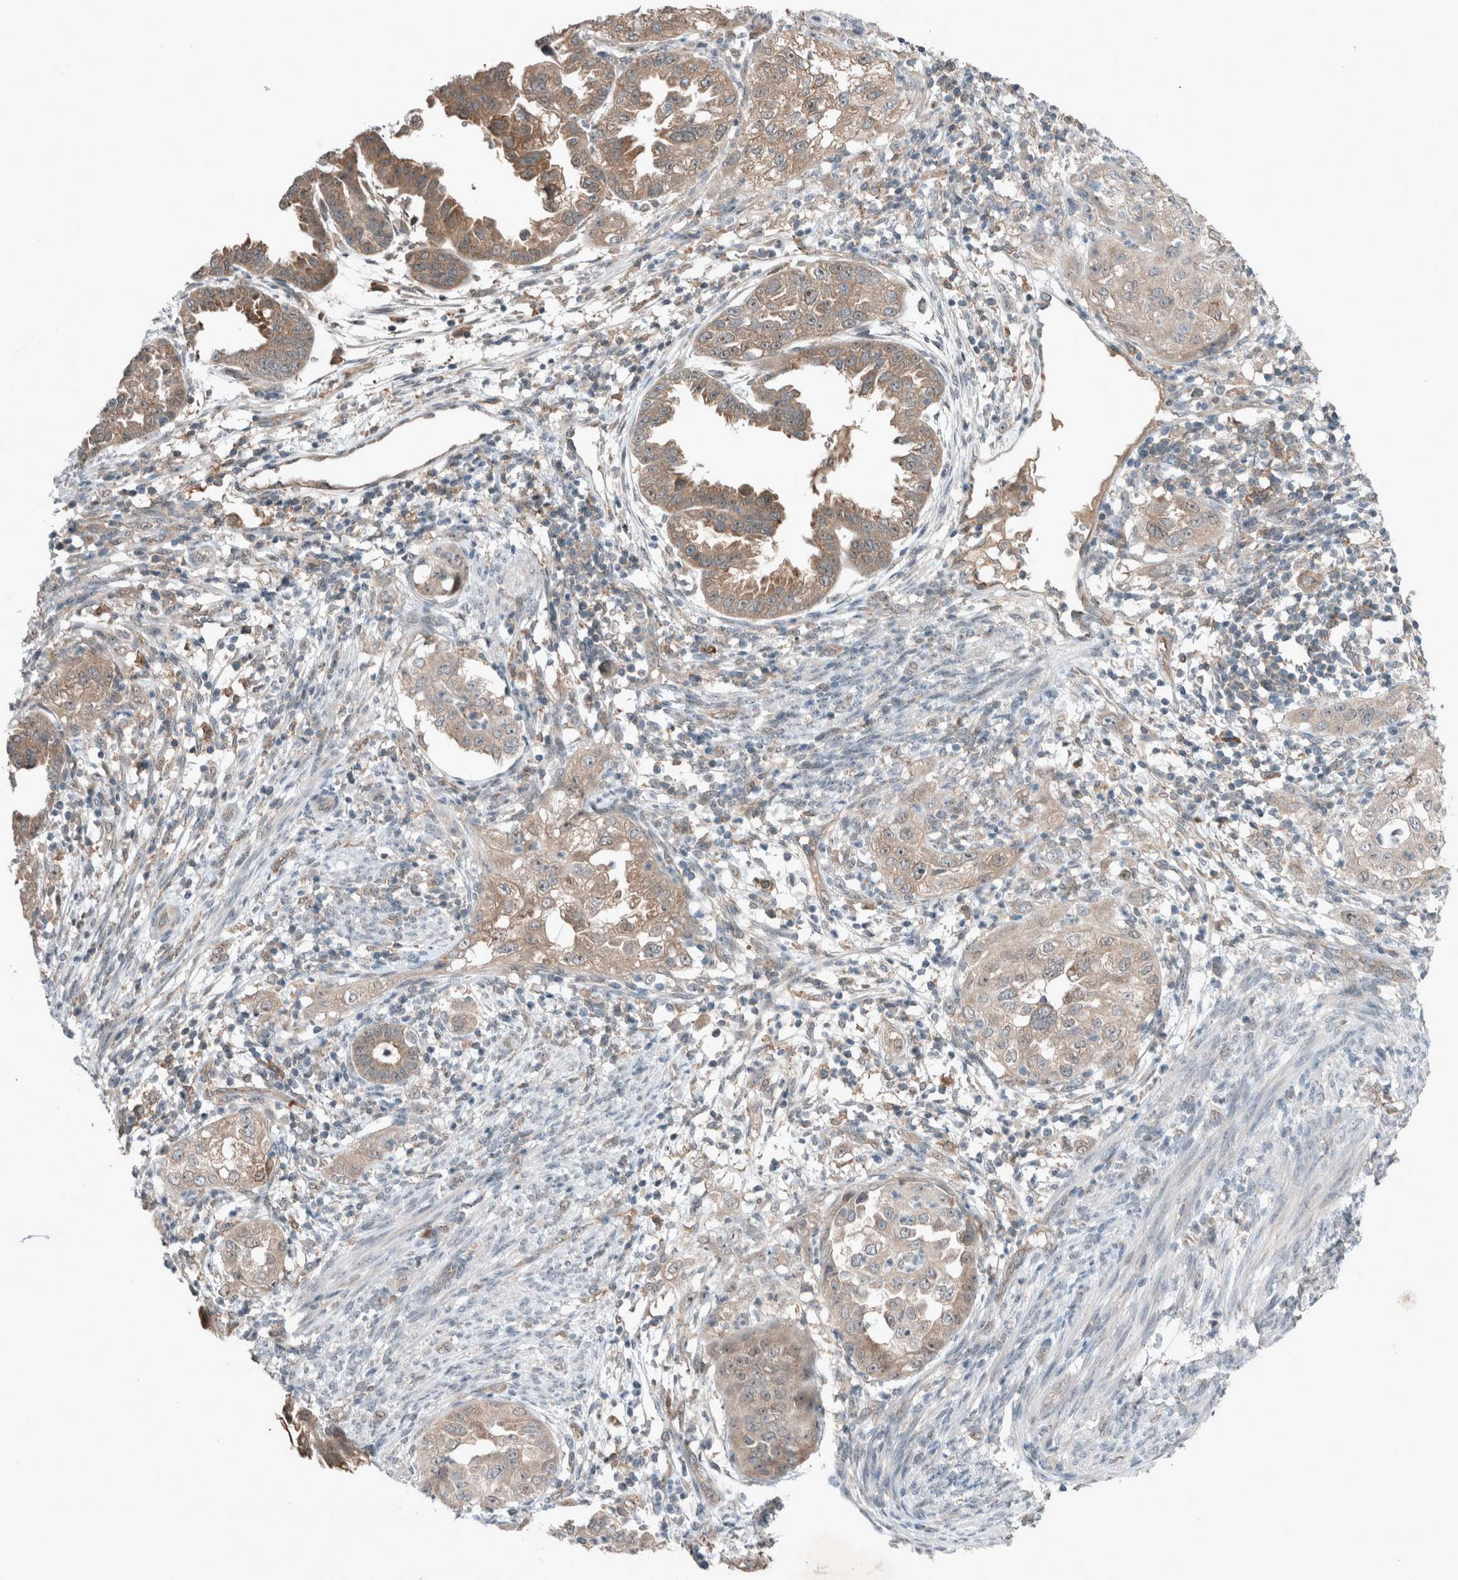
{"staining": {"intensity": "weak", "quantity": "25%-75%", "location": "cytoplasmic/membranous"}, "tissue": "endometrial cancer", "cell_type": "Tumor cells", "image_type": "cancer", "snomed": [{"axis": "morphology", "description": "Adenocarcinoma, NOS"}, {"axis": "topography", "description": "Endometrium"}], "caption": "Immunohistochemical staining of endometrial cancer (adenocarcinoma) shows low levels of weak cytoplasmic/membranous expression in about 25%-75% of tumor cells.", "gene": "RALGDS", "patient": {"sex": "female", "age": 85}}